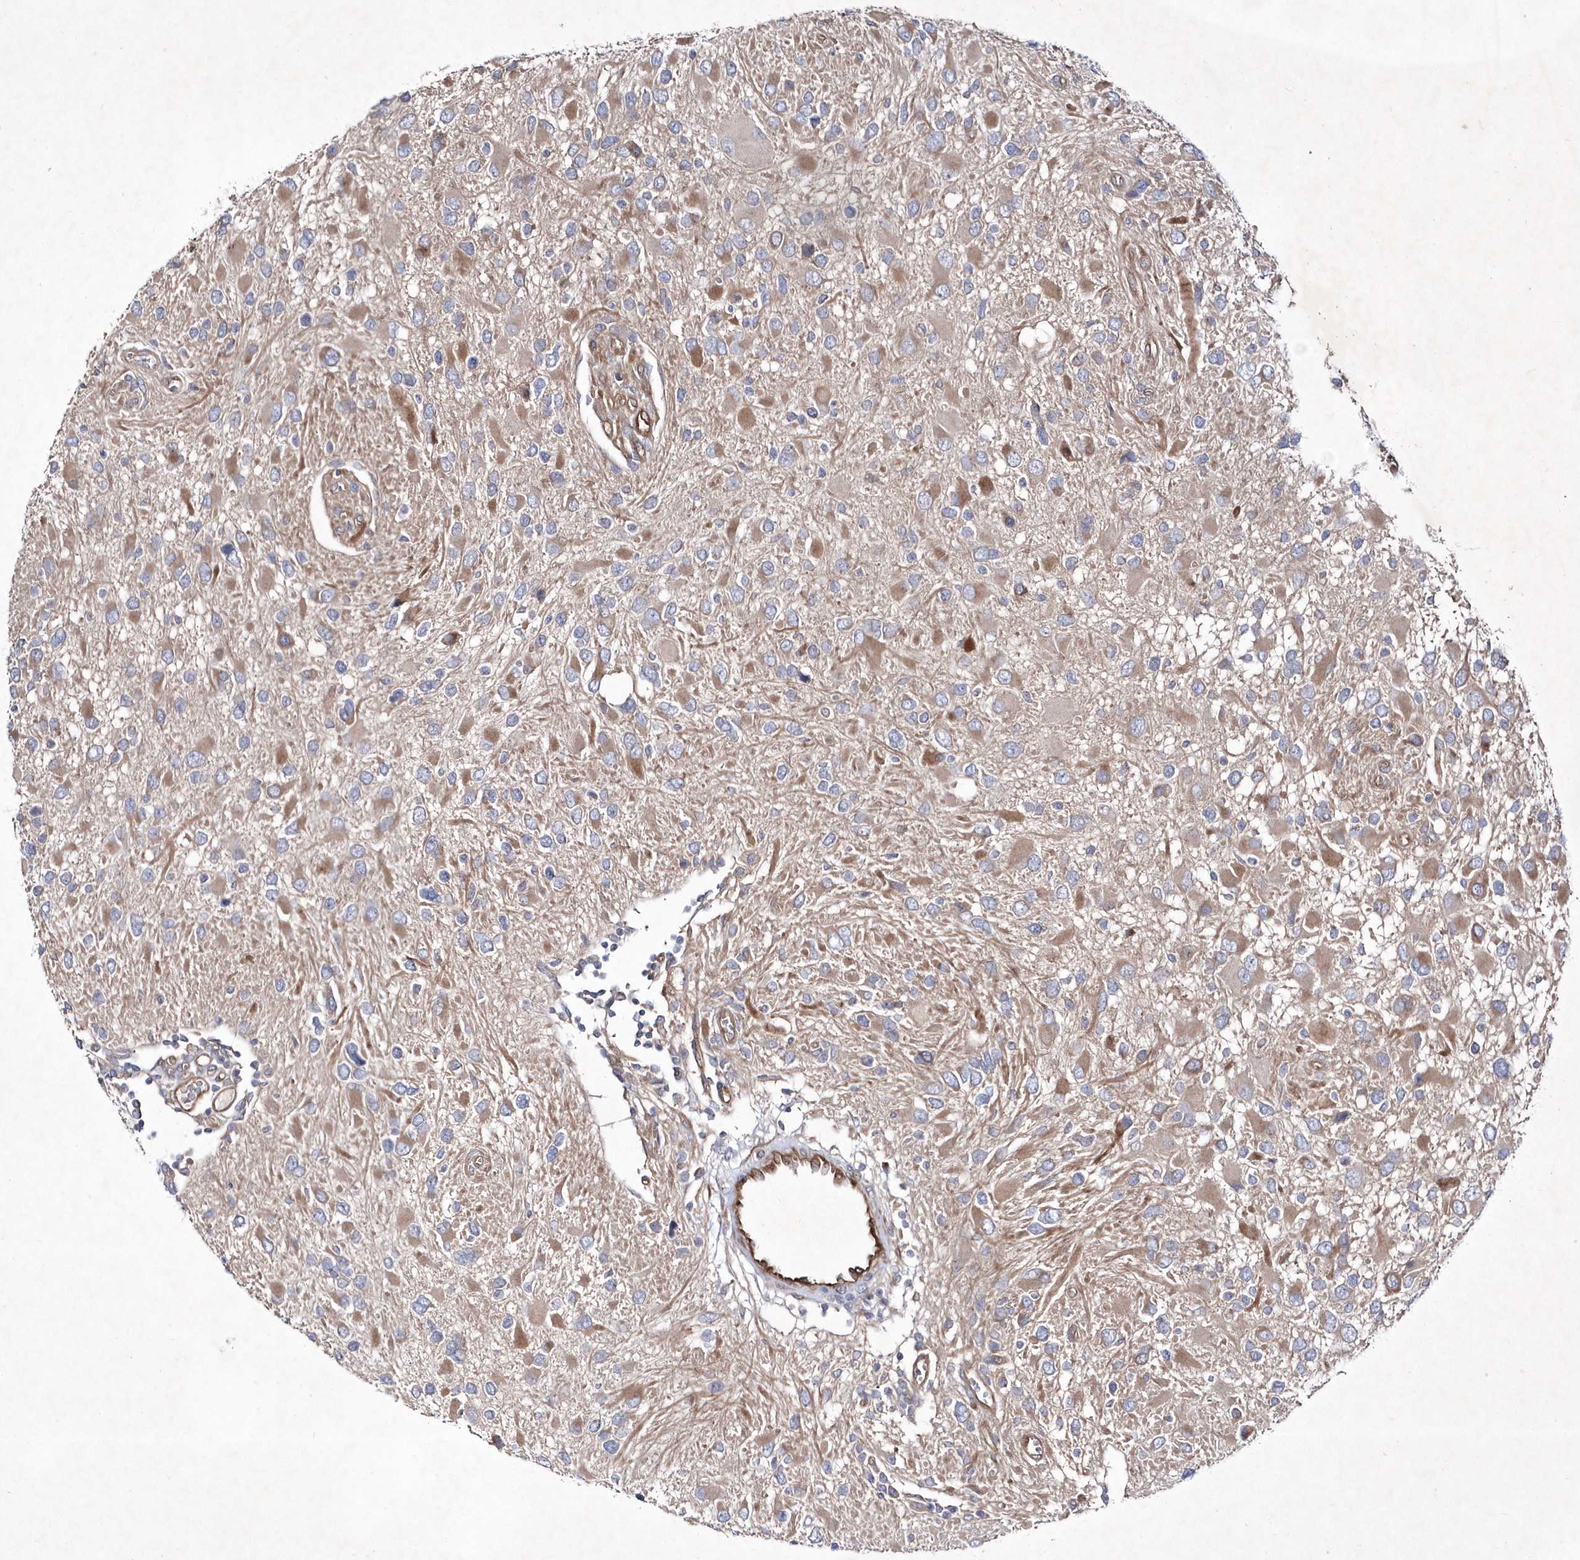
{"staining": {"intensity": "moderate", "quantity": "<25%", "location": "cytoplasmic/membranous"}, "tissue": "glioma", "cell_type": "Tumor cells", "image_type": "cancer", "snomed": [{"axis": "morphology", "description": "Glioma, malignant, High grade"}, {"axis": "topography", "description": "Brain"}], "caption": "Tumor cells reveal low levels of moderate cytoplasmic/membranous staining in about <25% of cells in glioma.", "gene": "DSPP", "patient": {"sex": "male", "age": 53}}